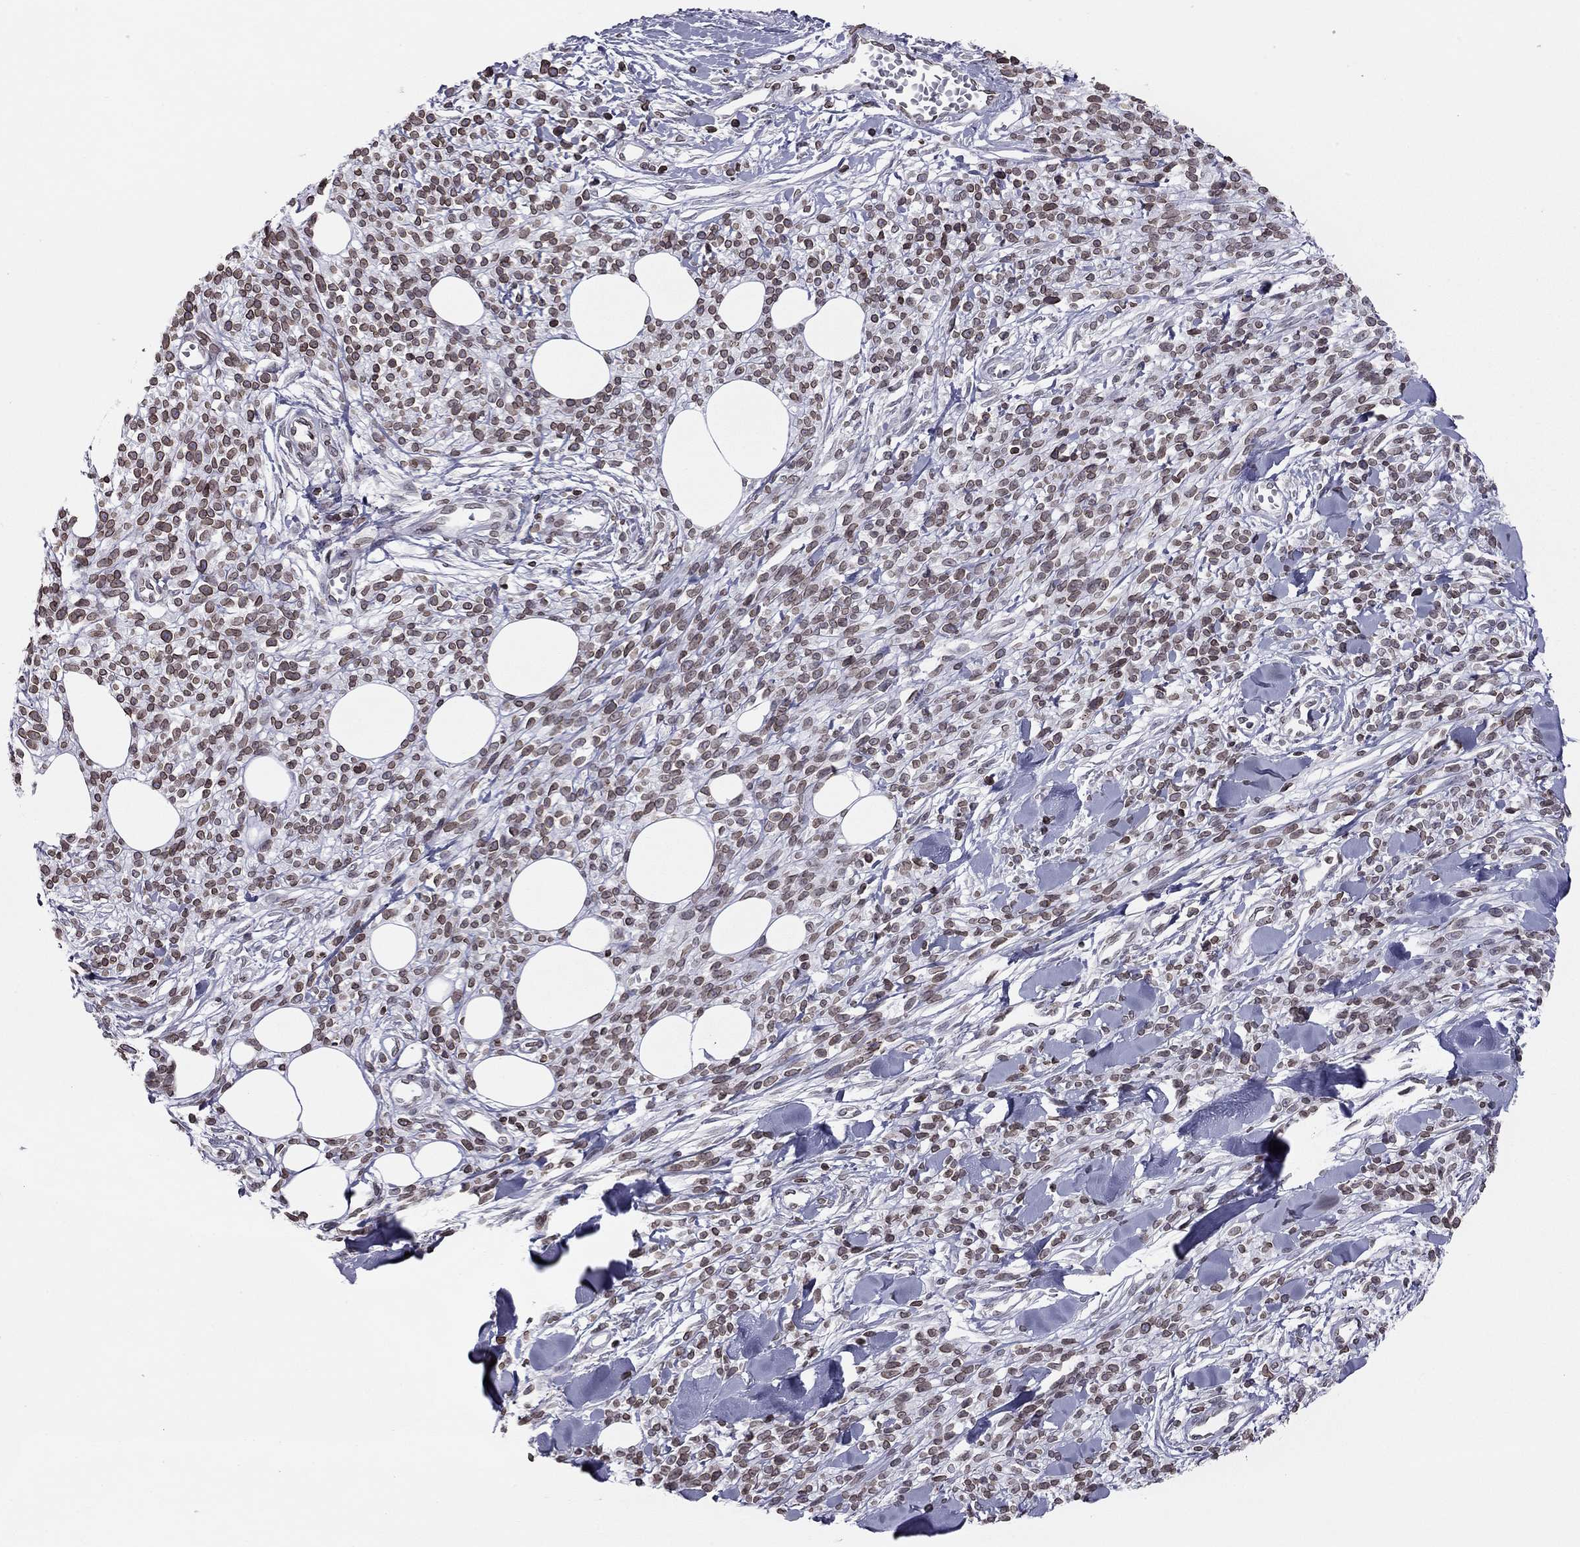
{"staining": {"intensity": "moderate", "quantity": ">75%", "location": "cytoplasmic/membranous,nuclear"}, "tissue": "melanoma", "cell_type": "Tumor cells", "image_type": "cancer", "snomed": [{"axis": "morphology", "description": "Malignant melanoma, NOS"}, {"axis": "topography", "description": "Skin"}, {"axis": "topography", "description": "Skin of trunk"}], "caption": "A medium amount of moderate cytoplasmic/membranous and nuclear staining is identified in approximately >75% of tumor cells in malignant melanoma tissue.", "gene": "ESPL1", "patient": {"sex": "male", "age": 74}}